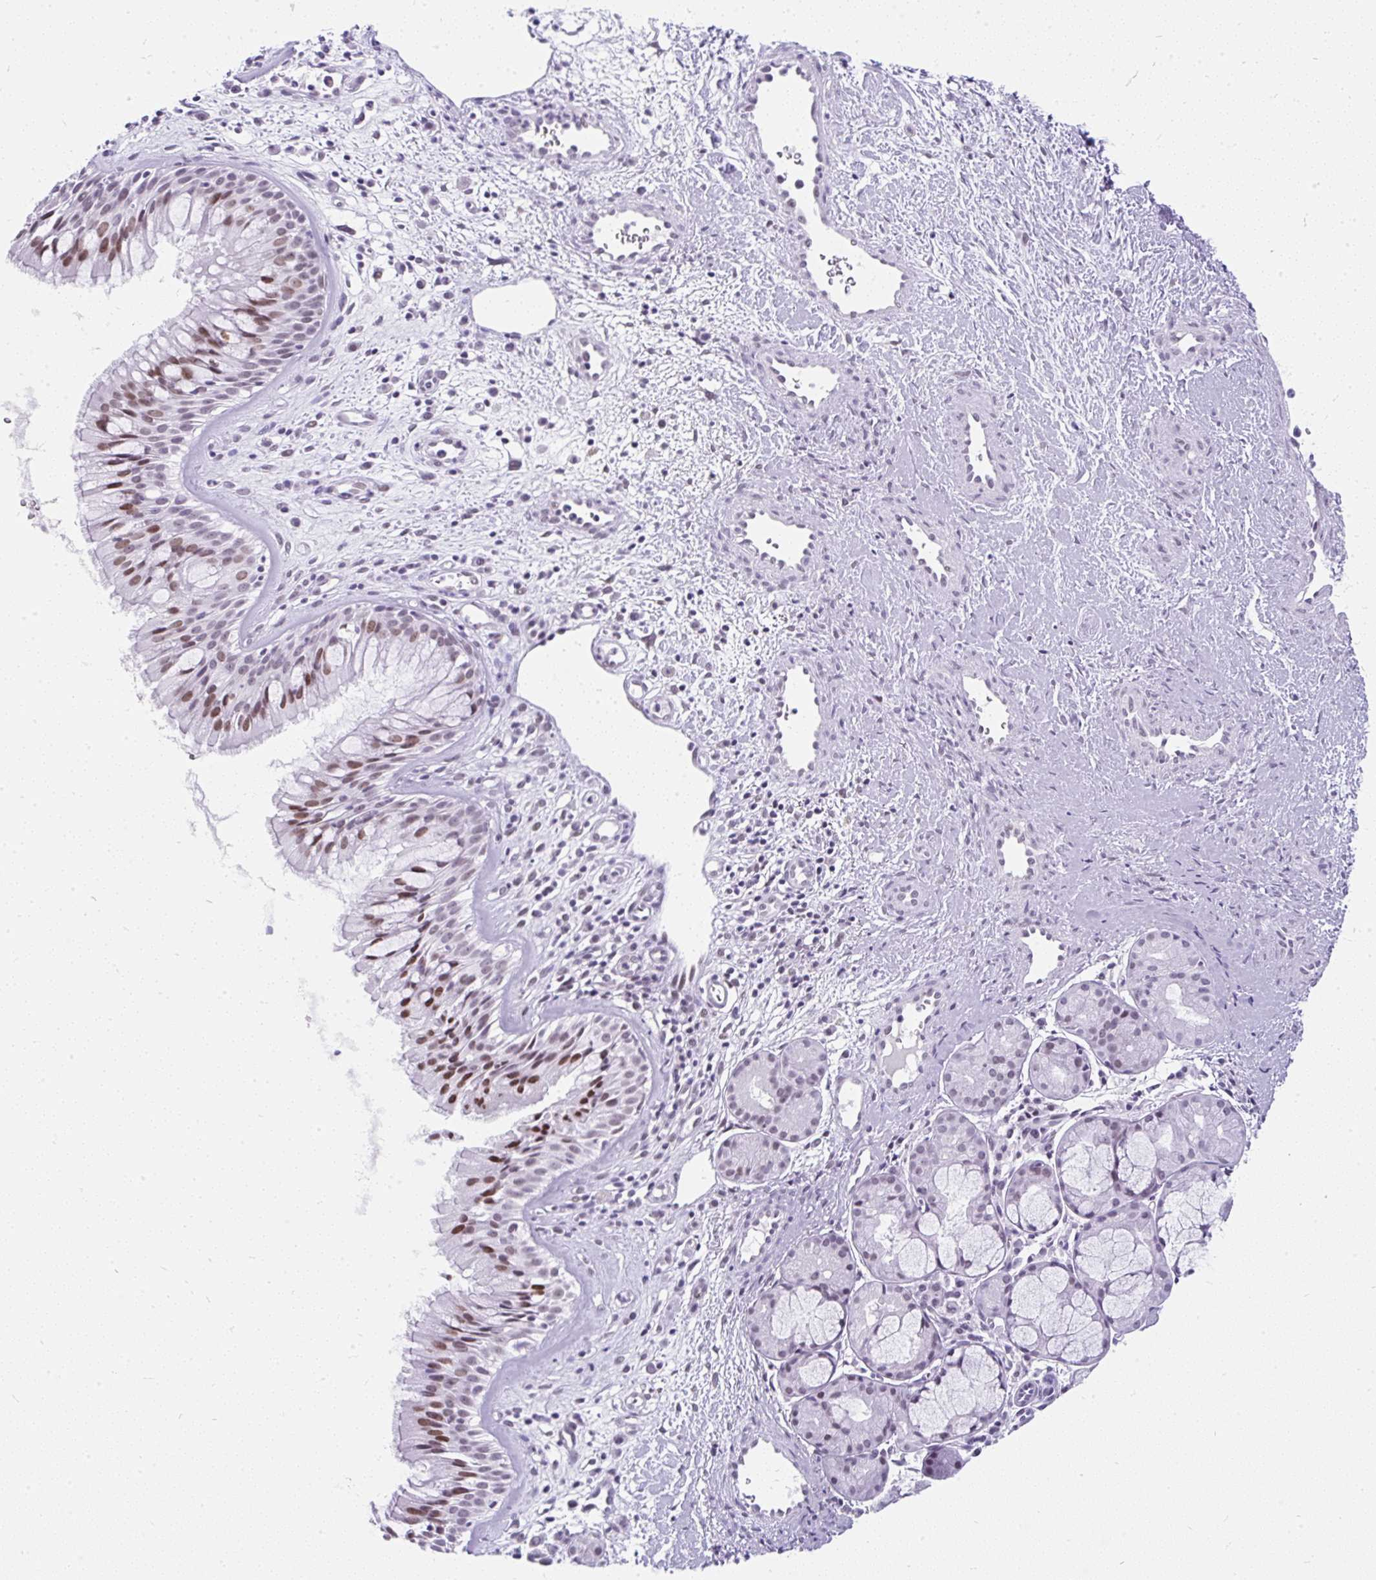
{"staining": {"intensity": "moderate", "quantity": ">75%", "location": "nuclear"}, "tissue": "nasopharynx", "cell_type": "Respiratory epithelial cells", "image_type": "normal", "snomed": [{"axis": "morphology", "description": "Normal tissue, NOS"}, {"axis": "topography", "description": "Nasopharynx"}], "caption": "An immunohistochemistry image of normal tissue is shown. Protein staining in brown highlights moderate nuclear positivity in nasopharynx within respiratory epithelial cells. Nuclei are stained in blue.", "gene": "PLCXD2", "patient": {"sex": "male", "age": 65}}